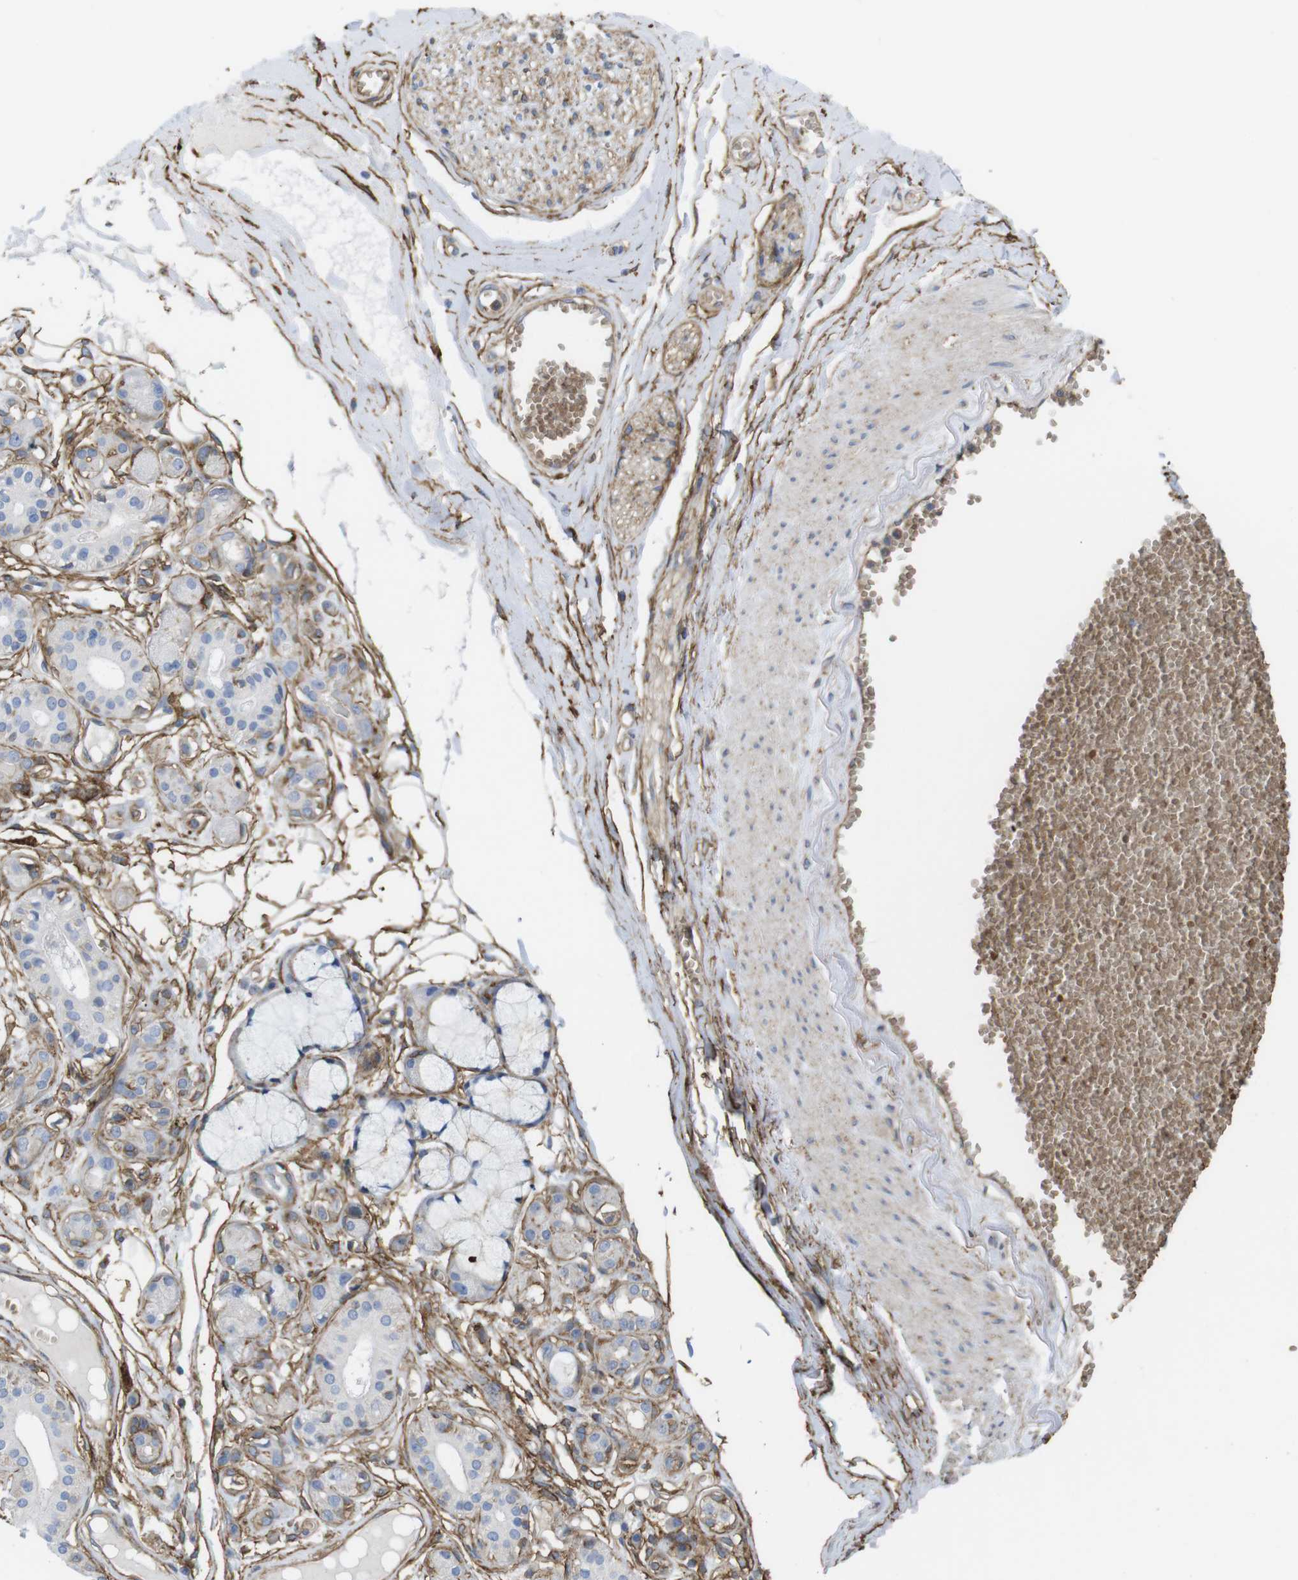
{"staining": {"intensity": "moderate", "quantity": ">75%", "location": "cytoplasmic/membranous"}, "tissue": "adipose tissue", "cell_type": "Adipocytes", "image_type": "normal", "snomed": [{"axis": "morphology", "description": "Normal tissue, NOS"}, {"axis": "morphology", "description": "Inflammation, NOS"}, {"axis": "topography", "description": "Salivary gland"}, {"axis": "topography", "description": "Peripheral nerve tissue"}], "caption": "Adipocytes exhibit medium levels of moderate cytoplasmic/membranous expression in about >75% of cells in unremarkable human adipose tissue.", "gene": "CYBRD1", "patient": {"sex": "female", "age": 75}}